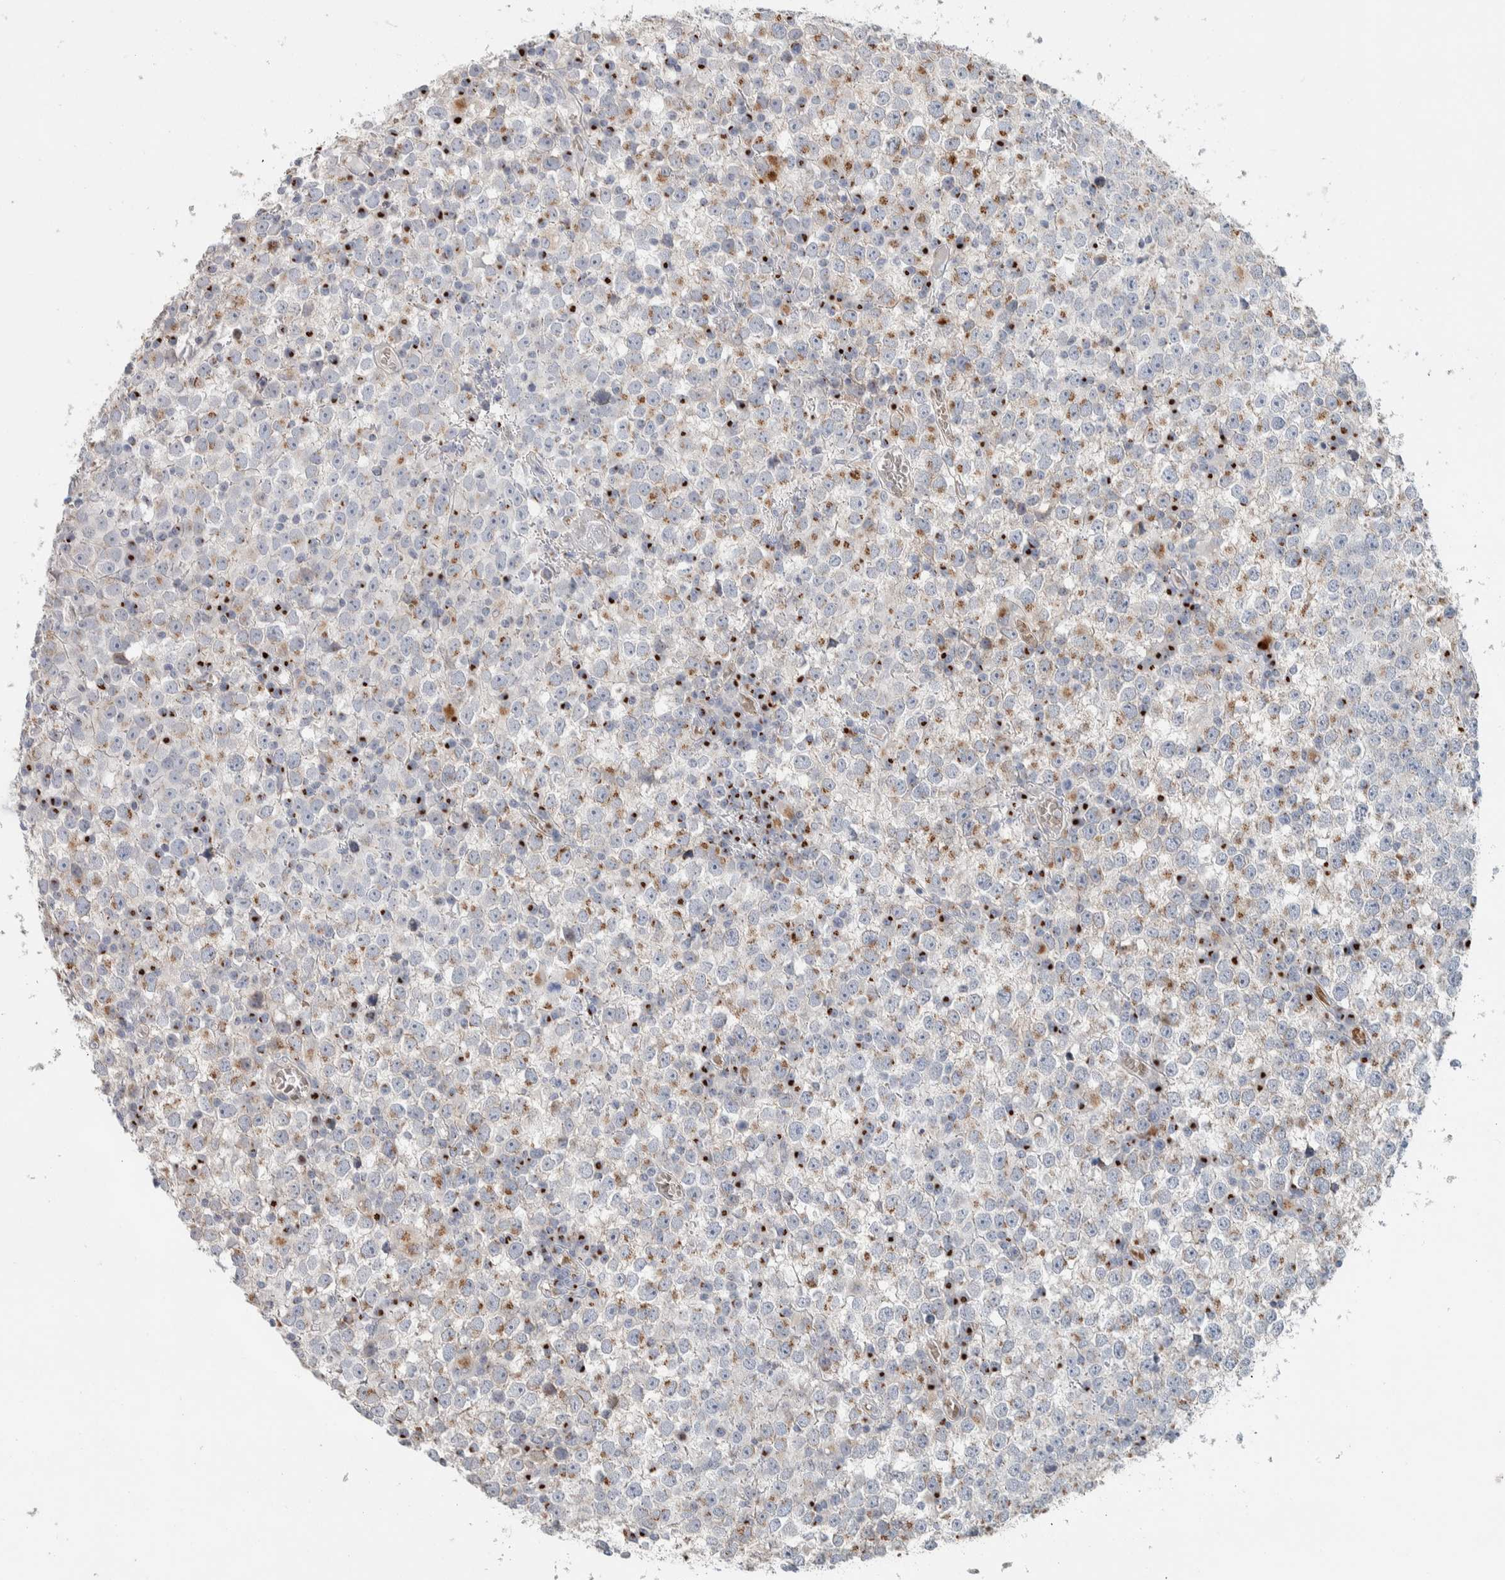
{"staining": {"intensity": "moderate", "quantity": "25%-75%", "location": "cytoplasmic/membranous"}, "tissue": "testis cancer", "cell_type": "Tumor cells", "image_type": "cancer", "snomed": [{"axis": "morphology", "description": "Seminoma, NOS"}, {"axis": "topography", "description": "Testis"}], "caption": "Testis seminoma stained with a brown dye demonstrates moderate cytoplasmic/membranous positive expression in about 25%-75% of tumor cells.", "gene": "SLC38A10", "patient": {"sex": "male", "age": 65}}